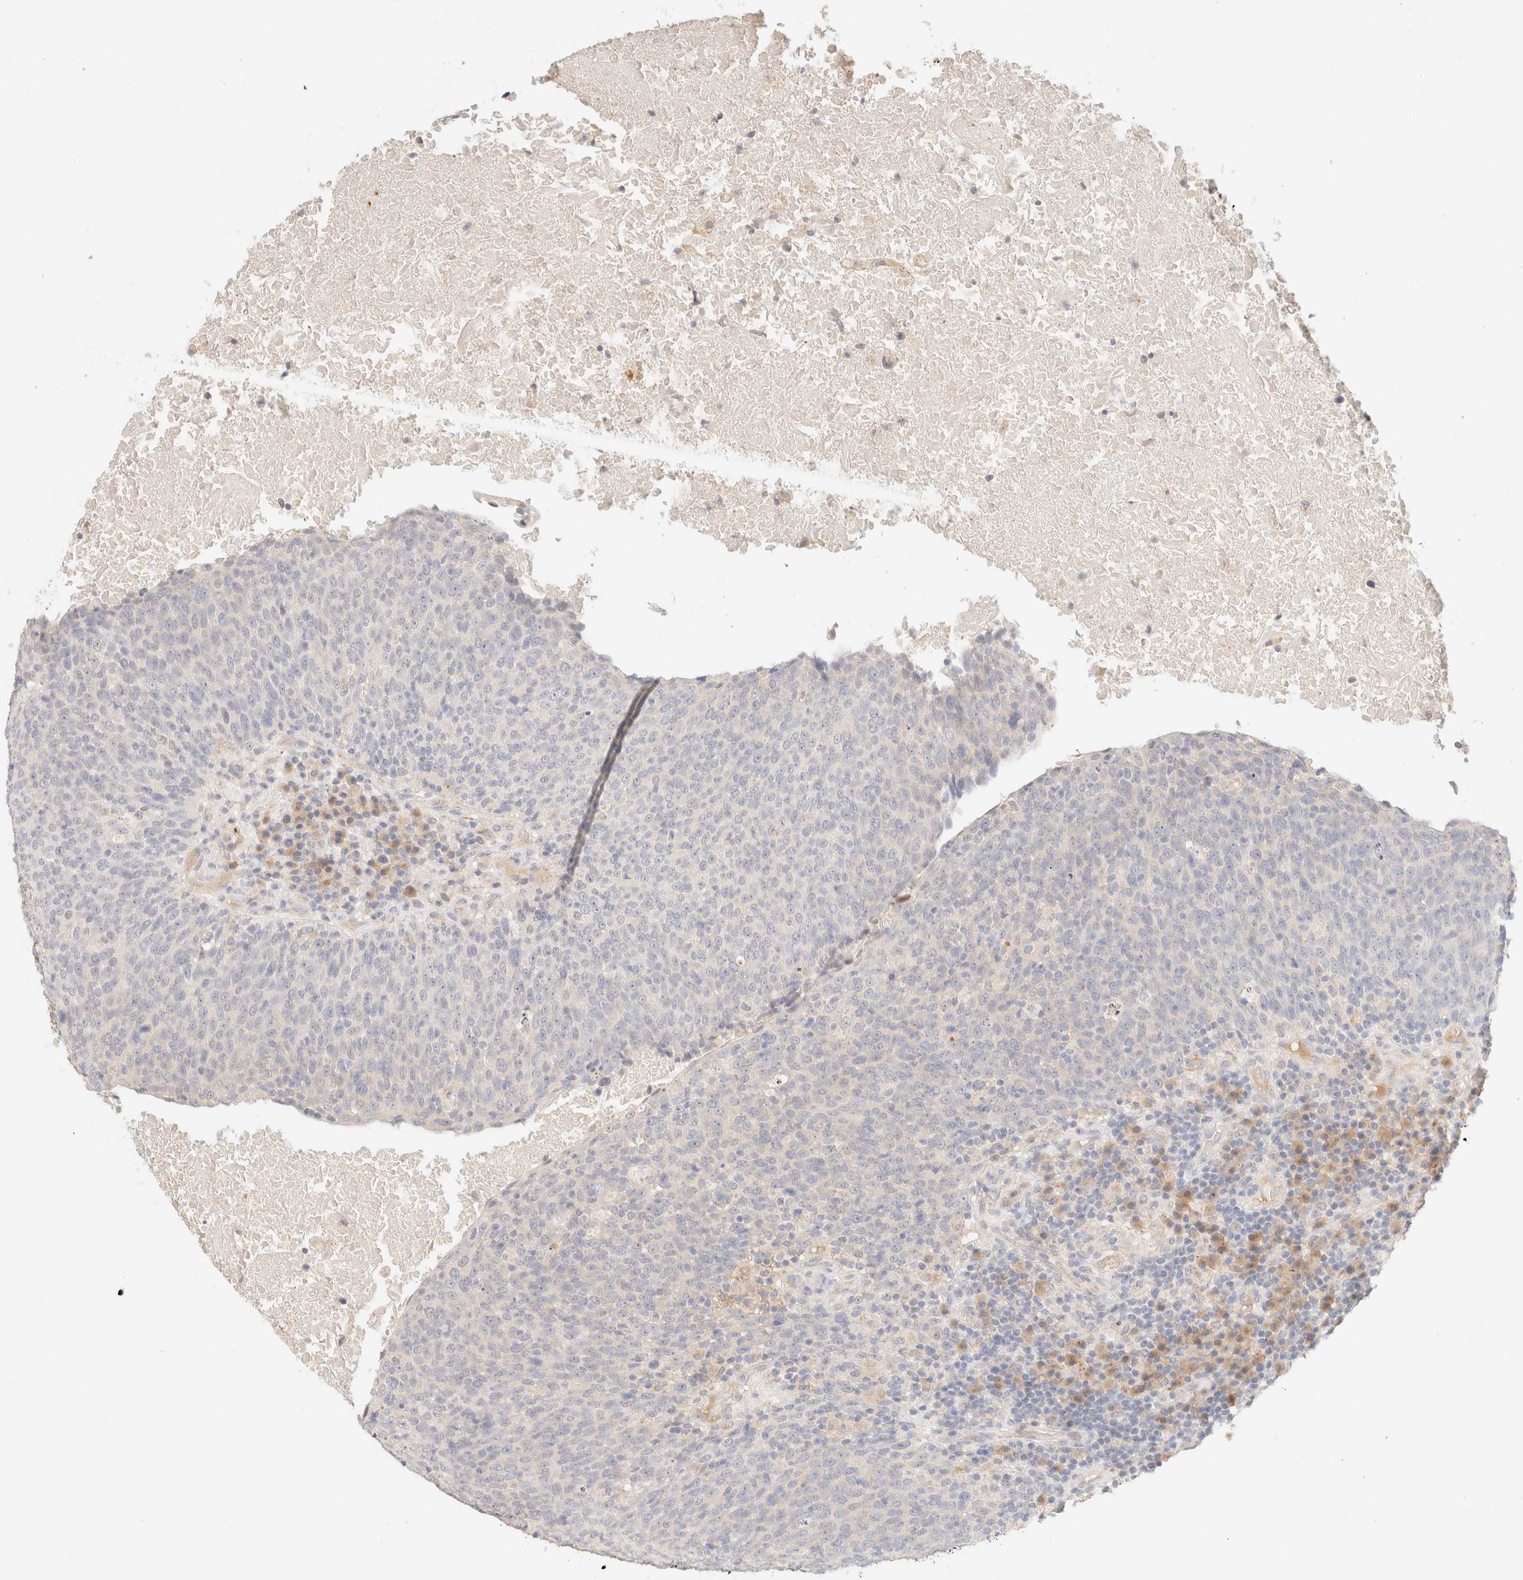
{"staining": {"intensity": "negative", "quantity": "none", "location": "none"}, "tissue": "head and neck cancer", "cell_type": "Tumor cells", "image_type": "cancer", "snomed": [{"axis": "morphology", "description": "Squamous cell carcinoma, NOS"}, {"axis": "morphology", "description": "Squamous cell carcinoma, metastatic, NOS"}, {"axis": "topography", "description": "Lymph node"}, {"axis": "topography", "description": "Head-Neck"}], "caption": "DAB immunohistochemical staining of human head and neck cancer exhibits no significant staining in tumor cells.", "gene": "SNTB1", "patient": {"sex": "male", "age": 62}}